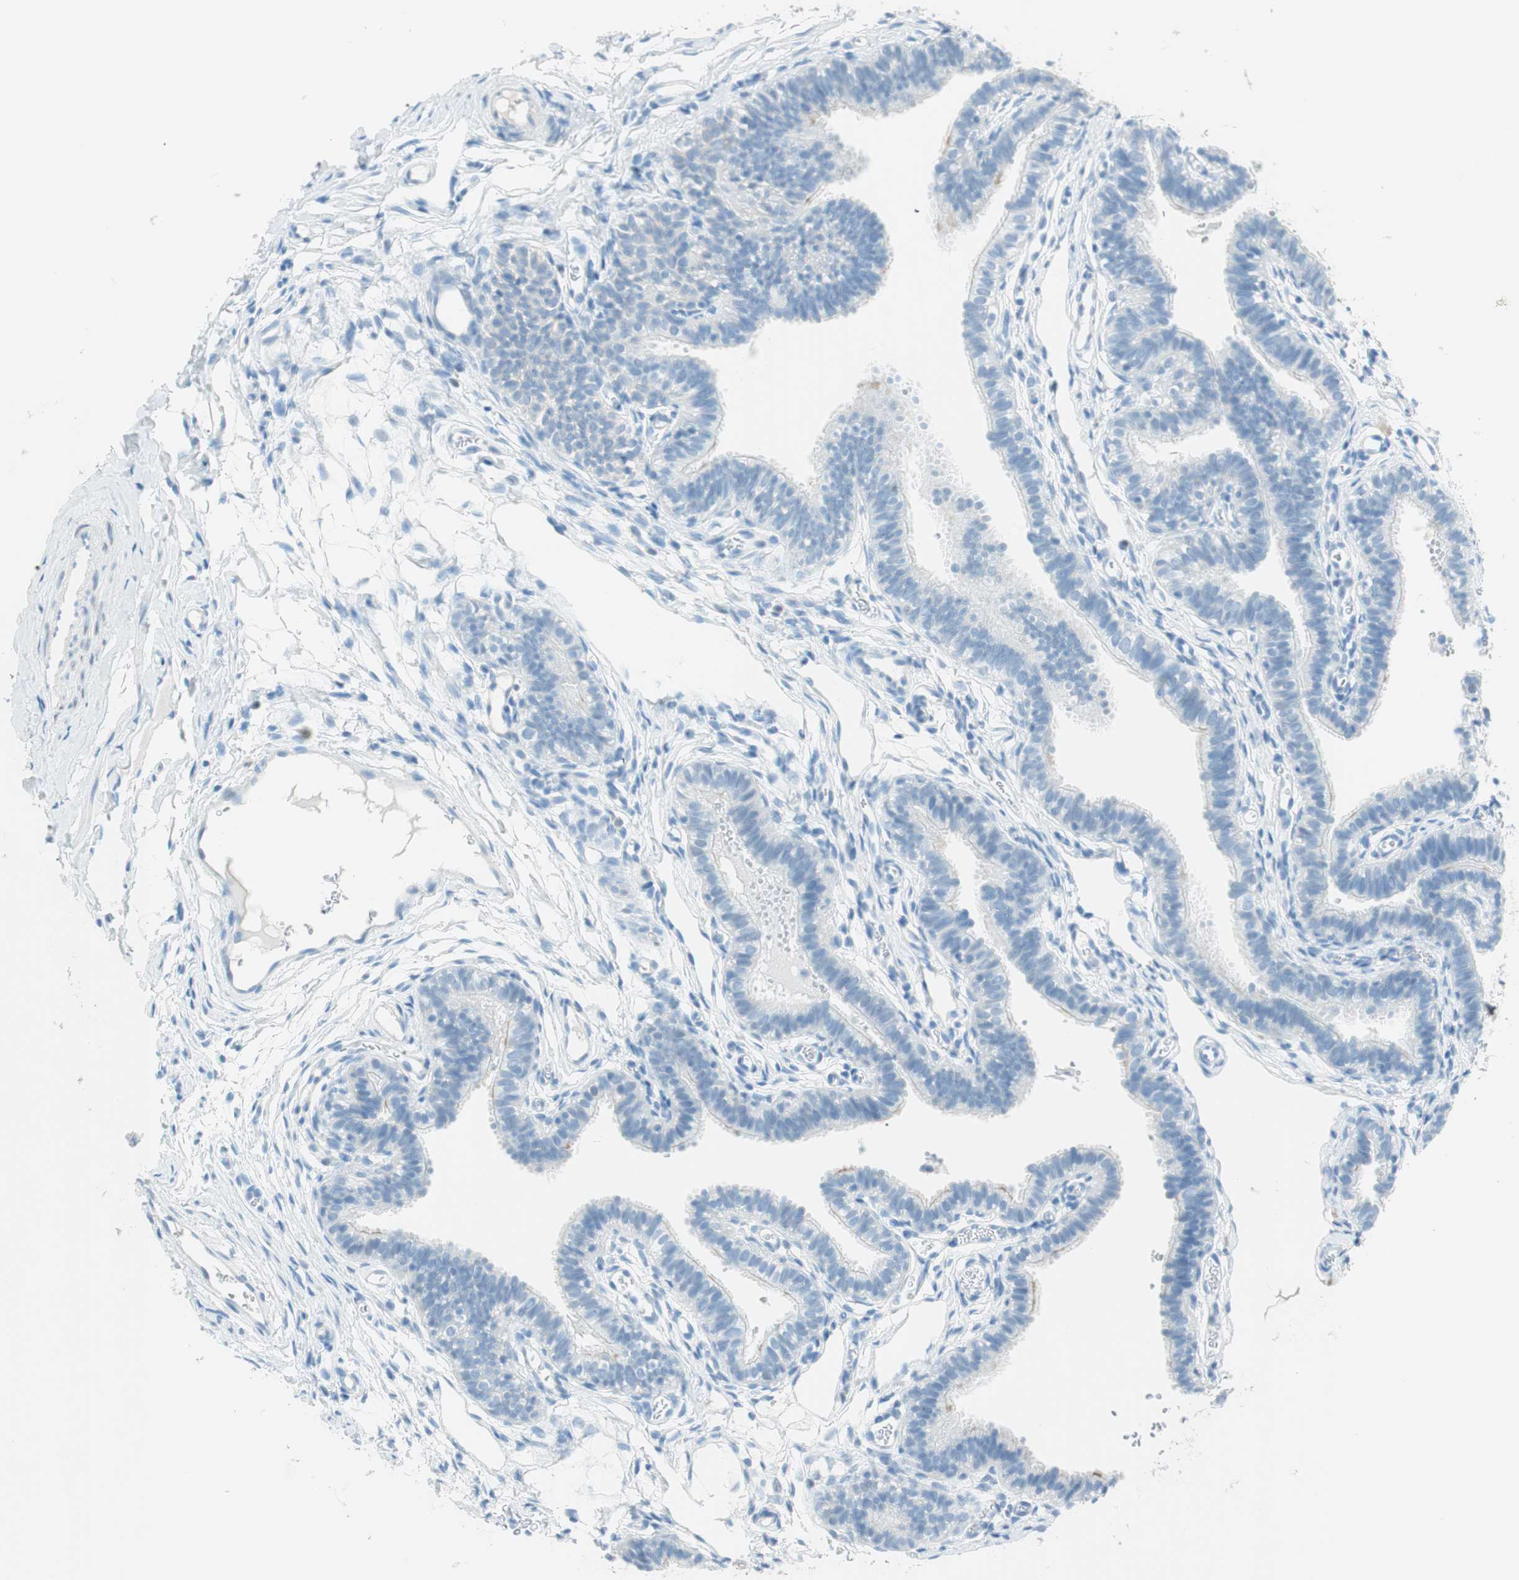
{"staining": {"intensity": "negative", "quantity": "none", "location": "none"}, "tissue": "fallopian tube", "cell_type": "Glandular cells", "image_type": "normal", "snomed": [{"axis": "morphology", "description": "Normal tissue, NOS"}, {"axis": "topography", "description": "Fallopian tube"}, {"axis": "topography", "description": "Placenta"}], "caption": "A high-resolution photomicrograph shows immunohistochemistry staining of unremarkable fallopian tube, which displays no significant positivity in glandular cells.", "gene": "TNFRSF13C", "patient": {"sex": "female", "age": 34}}